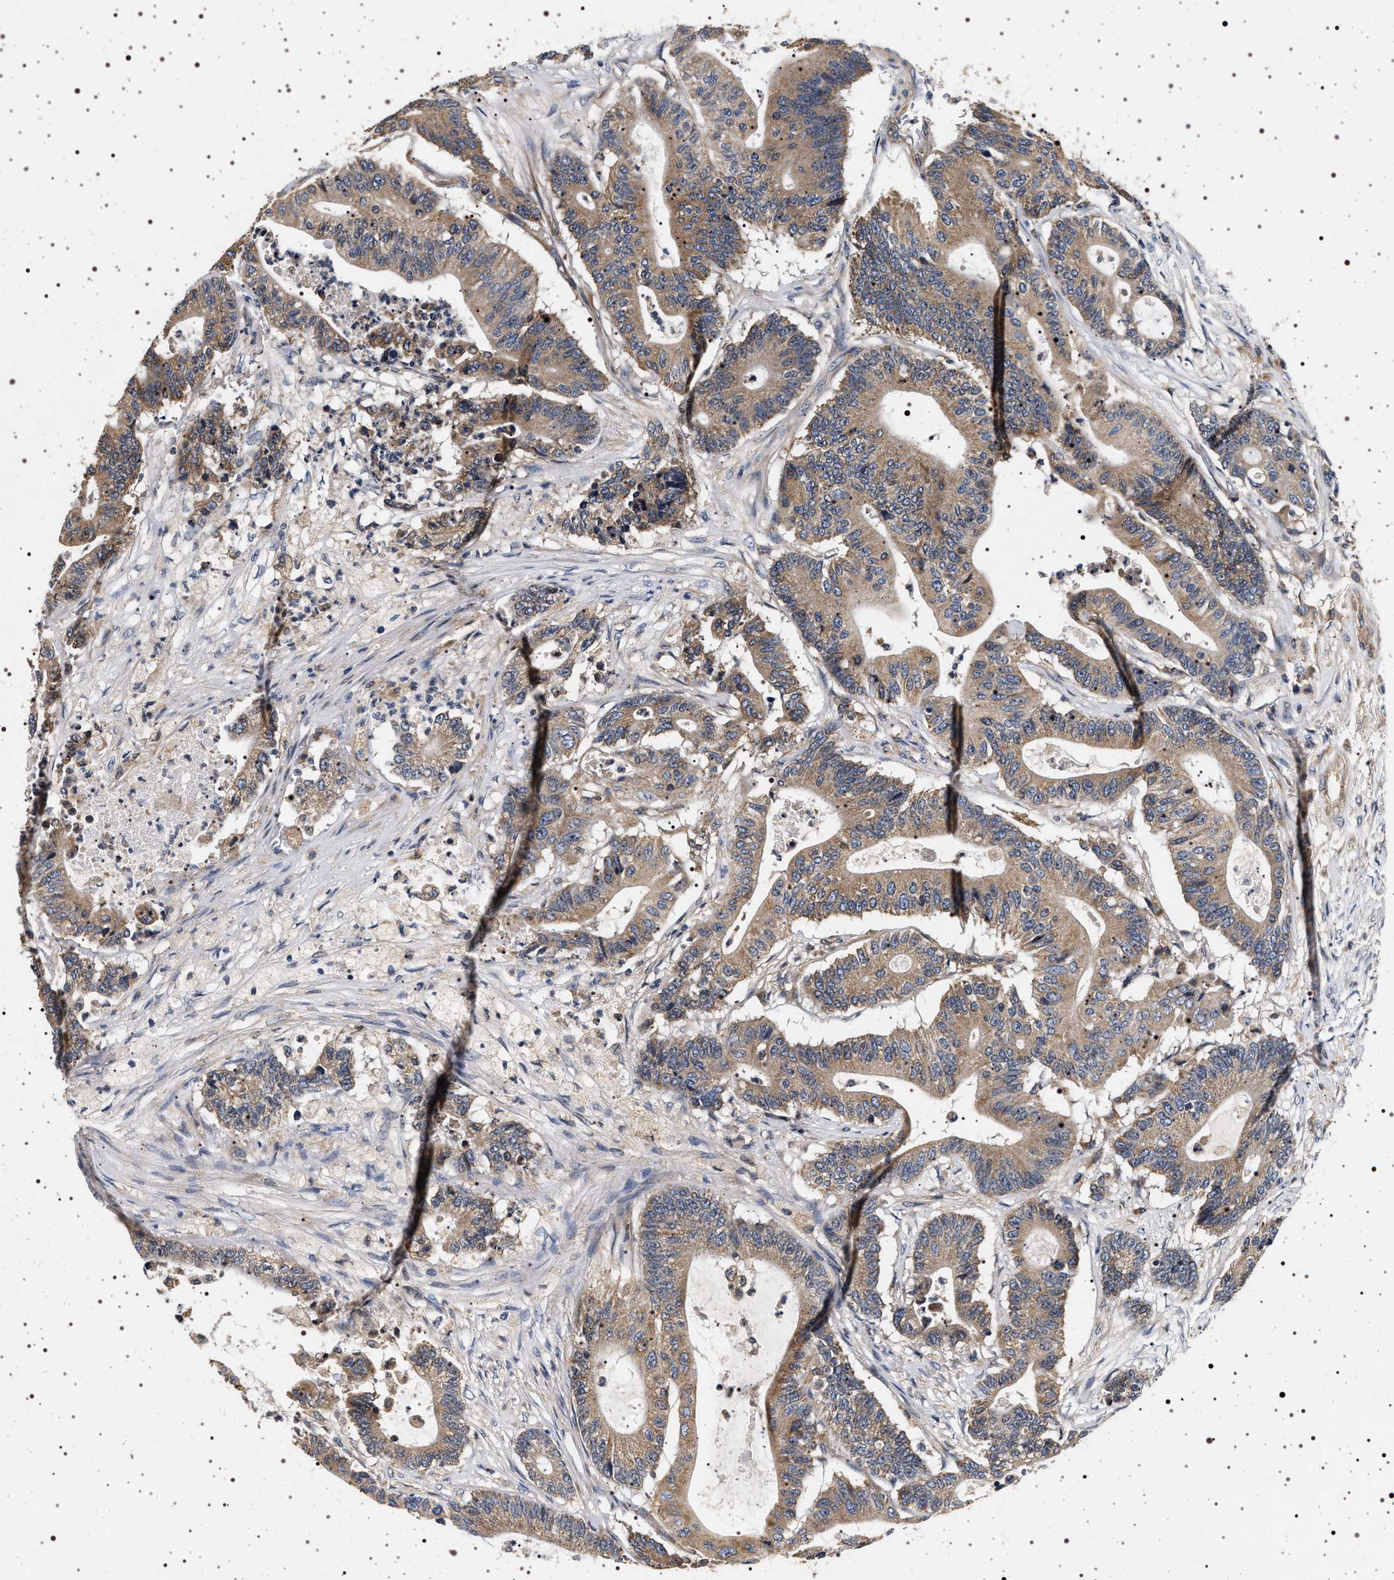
{"staining": {"intensity": "moderate", "quantity": ">75%", "location": "cytoplasmic/membranous"}, "tissue": "colorectal cancer", "cell_type": "Tumor cells", "image_type": "cancer", "snomed": [{"axis": "morphology", "description": "Adenocarcinoma, NOS"}, {"axis": "topography", "description": "Colon"}], "caption": "Adenocarcinoma (colorectal) stained for a protein shows moderate cytoplasmic/membranous positivity in tumor cells.", "gene": "DCBLD2", "patient": {"sex": "female", "age": 84}}